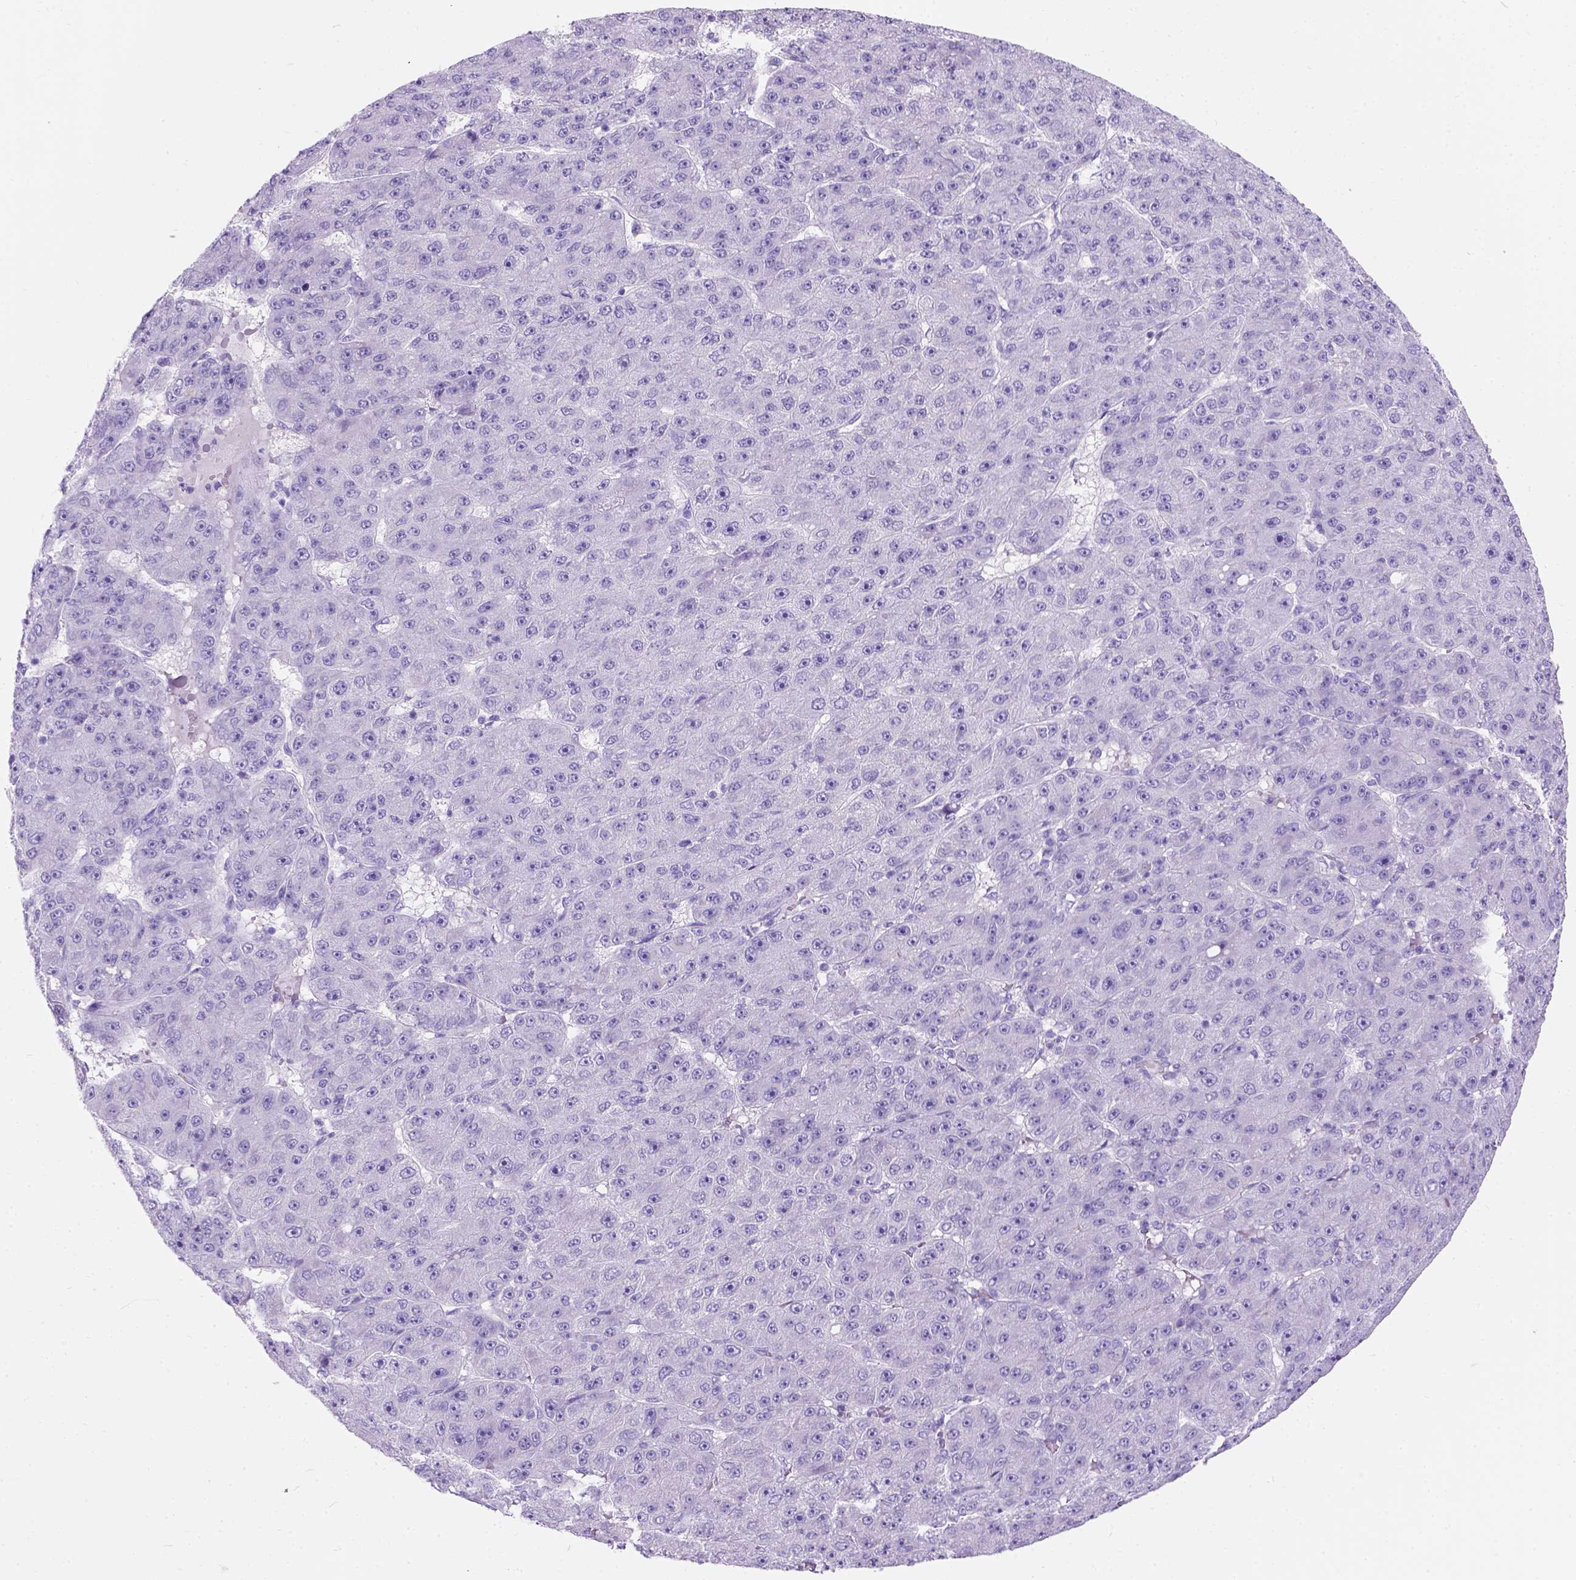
{"staining": {"intensity": "negative", "quantity": "none", "location": "none"}, "tissue": "liver cancer", "cell_type": "Tumor cells", "image_type": "cancer", "snomed": [{"axis": "morphology", "description": "Carcinoma, Hepatocellular, NOS"}, {"axis": "topography", "description": "Liver"}], "caption": "Protein analysis of liver cancer (hepatocellular carcinoma) shows no significant expression in tumor cells.", "gene": "C7orf57", "patient": {"sex": "male", "age": 67}}